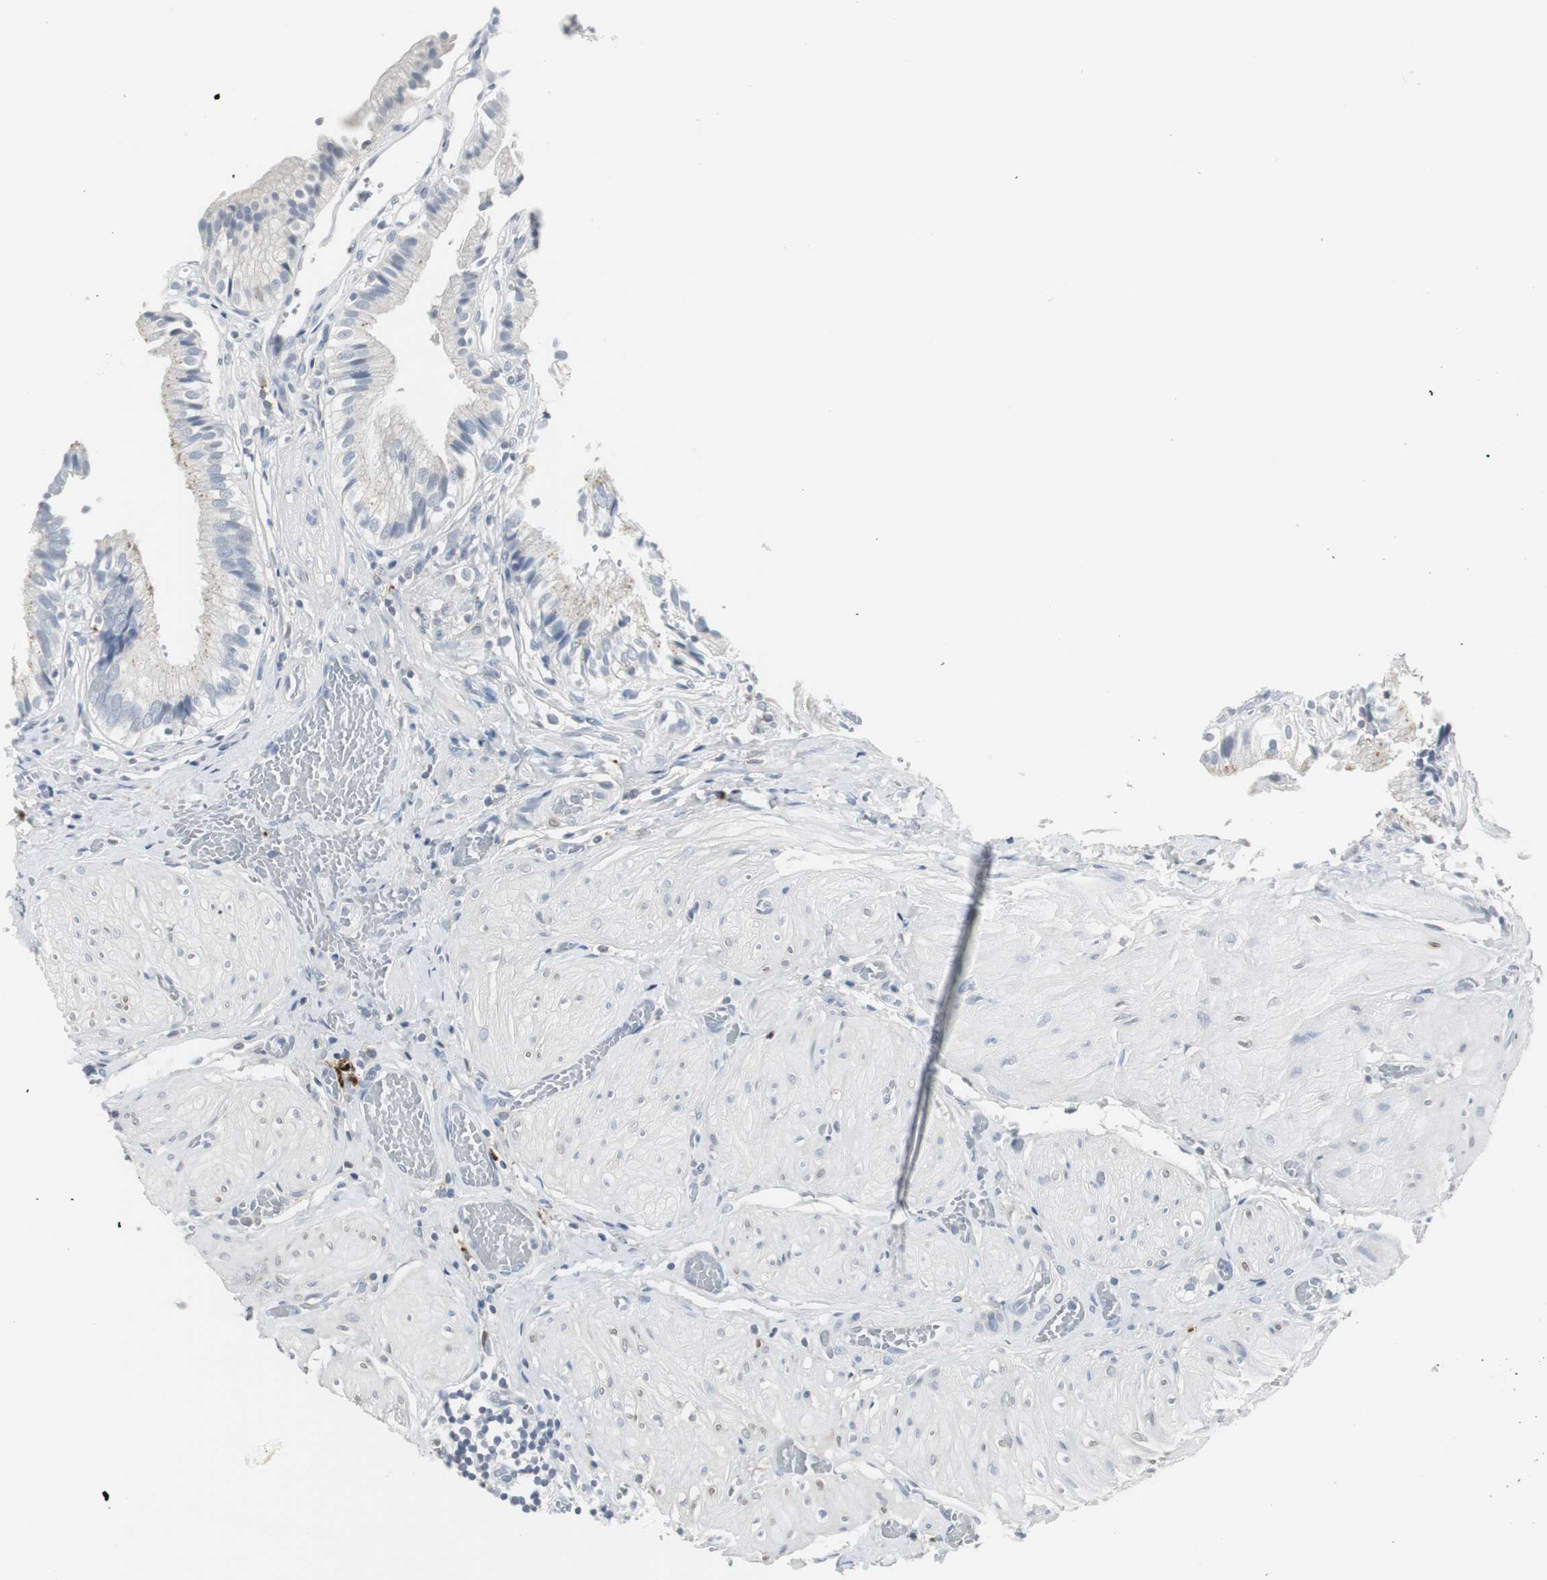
{"staining": {"intensity": "negative", "quantity": "none", "location": "none"}, "tissue": "gallbladder", "cell_type": "Glandular cells", "image_type": "normal", "snomed": [{"axis": "morphology", "description": "Normal tissue, NOS"}, {"axis": "topography", "description": "Gallbladder"}], "caption": "Immunohistochemistry (IHC) image of unremarkable gallbladder: gallbladder stained with DAB exhibits no significant protein expression in glandular cells. (Brightfield microscopy of DAB (3,3'-diaminobenzidine) immunohistochemistry at high magnification).", "gene": "PI15", "patient": {"sex": "male", "age": 65}}